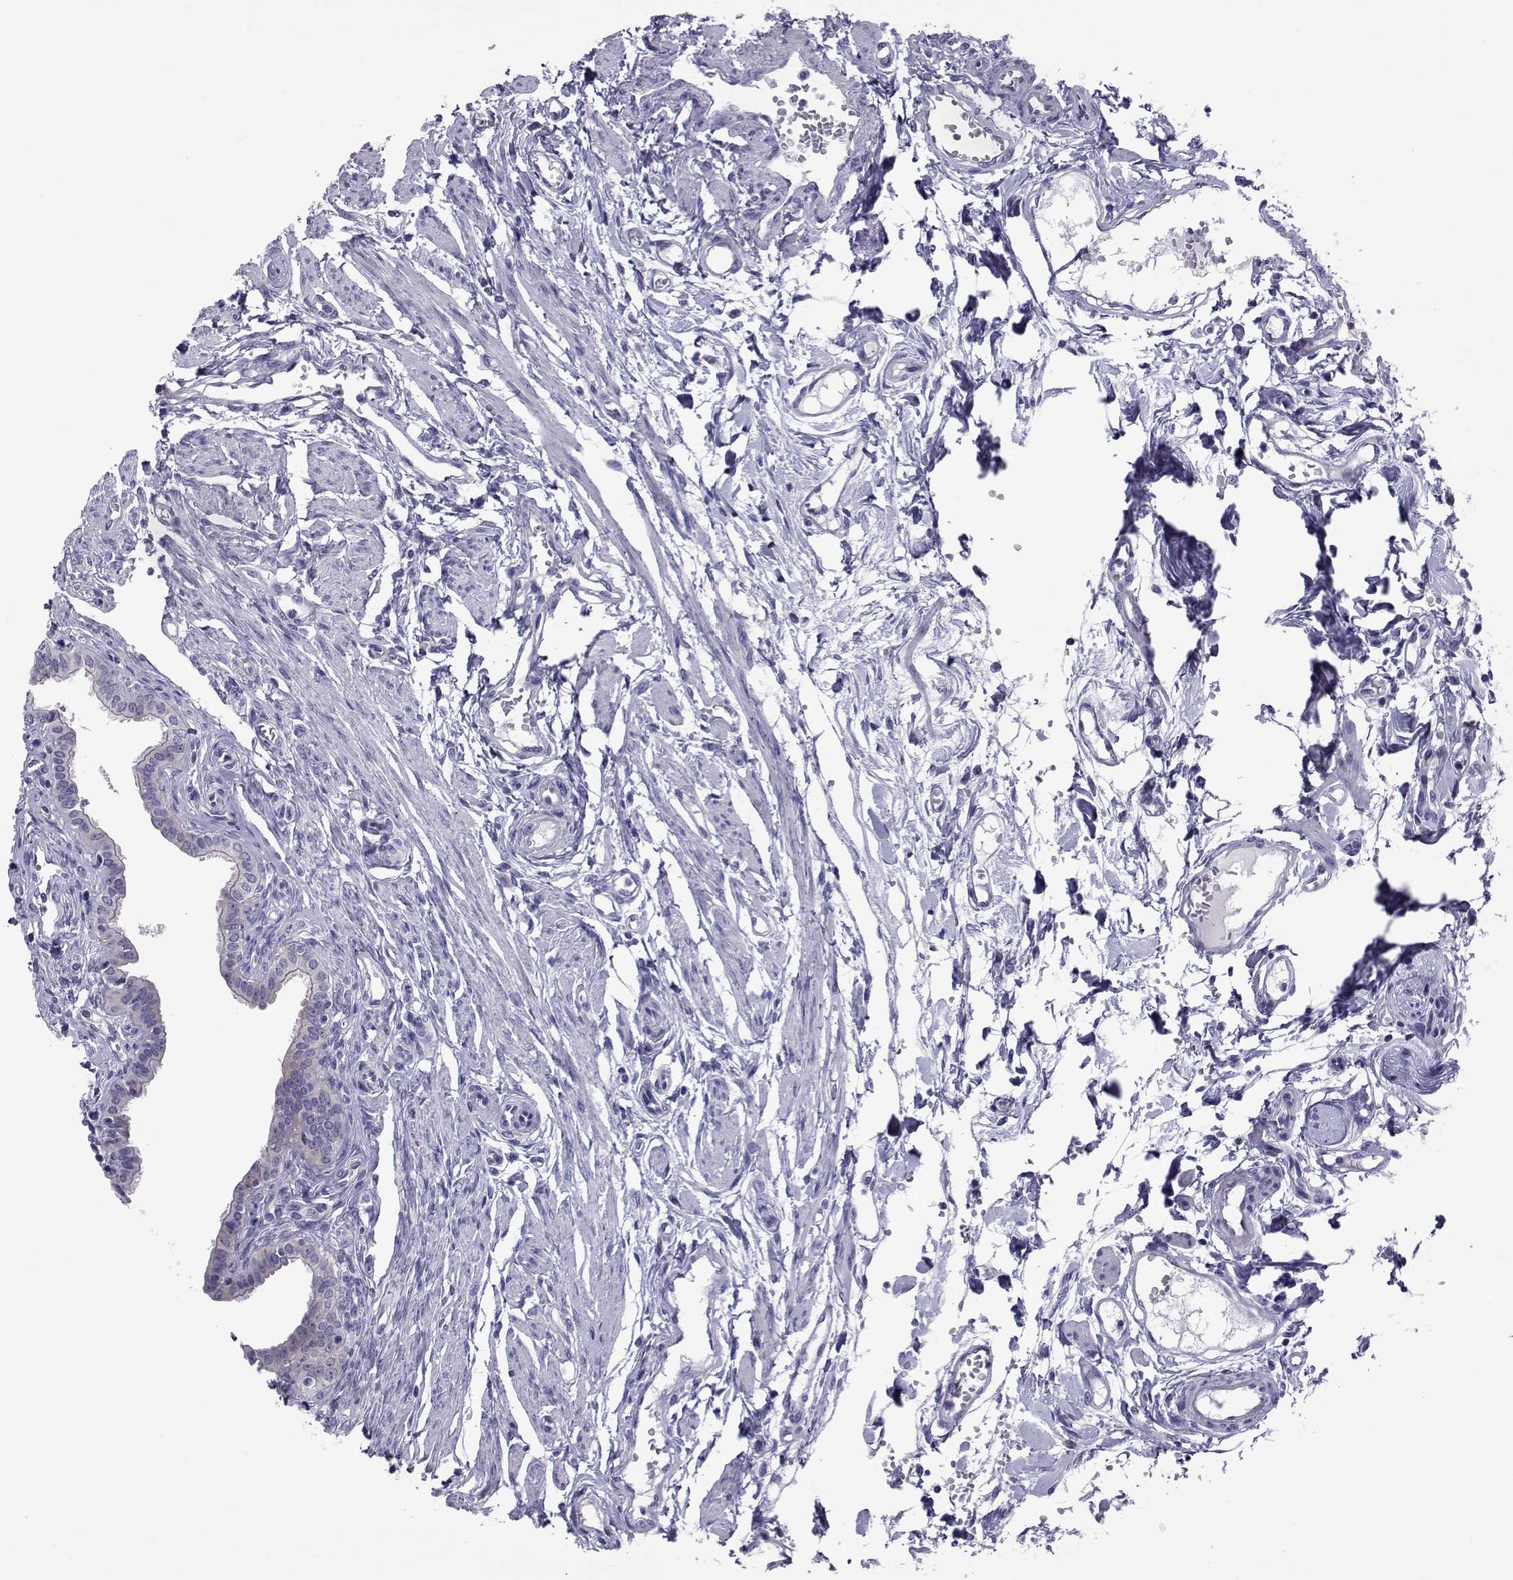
{"staining": {"intensity": "weak", "quantity": "25%-75%", "location": "cytoplasmic/membranous"}, "tissue": "fallopian tube", "cell_type": "Glandular cells", "image_type": "normal", "snomed": [{"axis": "morphology", "description": "Normal tissue, NOS"}, {"axis": "morphology", "description": "Carcinoma, endometroid"}, {"axis": "topography", "description": "Fallopian tube"}, {"axis": "topography", "description": "Ovary"}], "caption": "DAB (3,3'-diaminobenzidine) immunohistochemical staining of unremarkable human fallopian tube demonstrates weak cytoplasmic/membranous protein staining in about 25%-75% of glandular cells. (DAB = brown stain, brightfield microscopy at high magnification).", "gene": "COL22A1", "patient": {"sex": "female", "age": 42}}